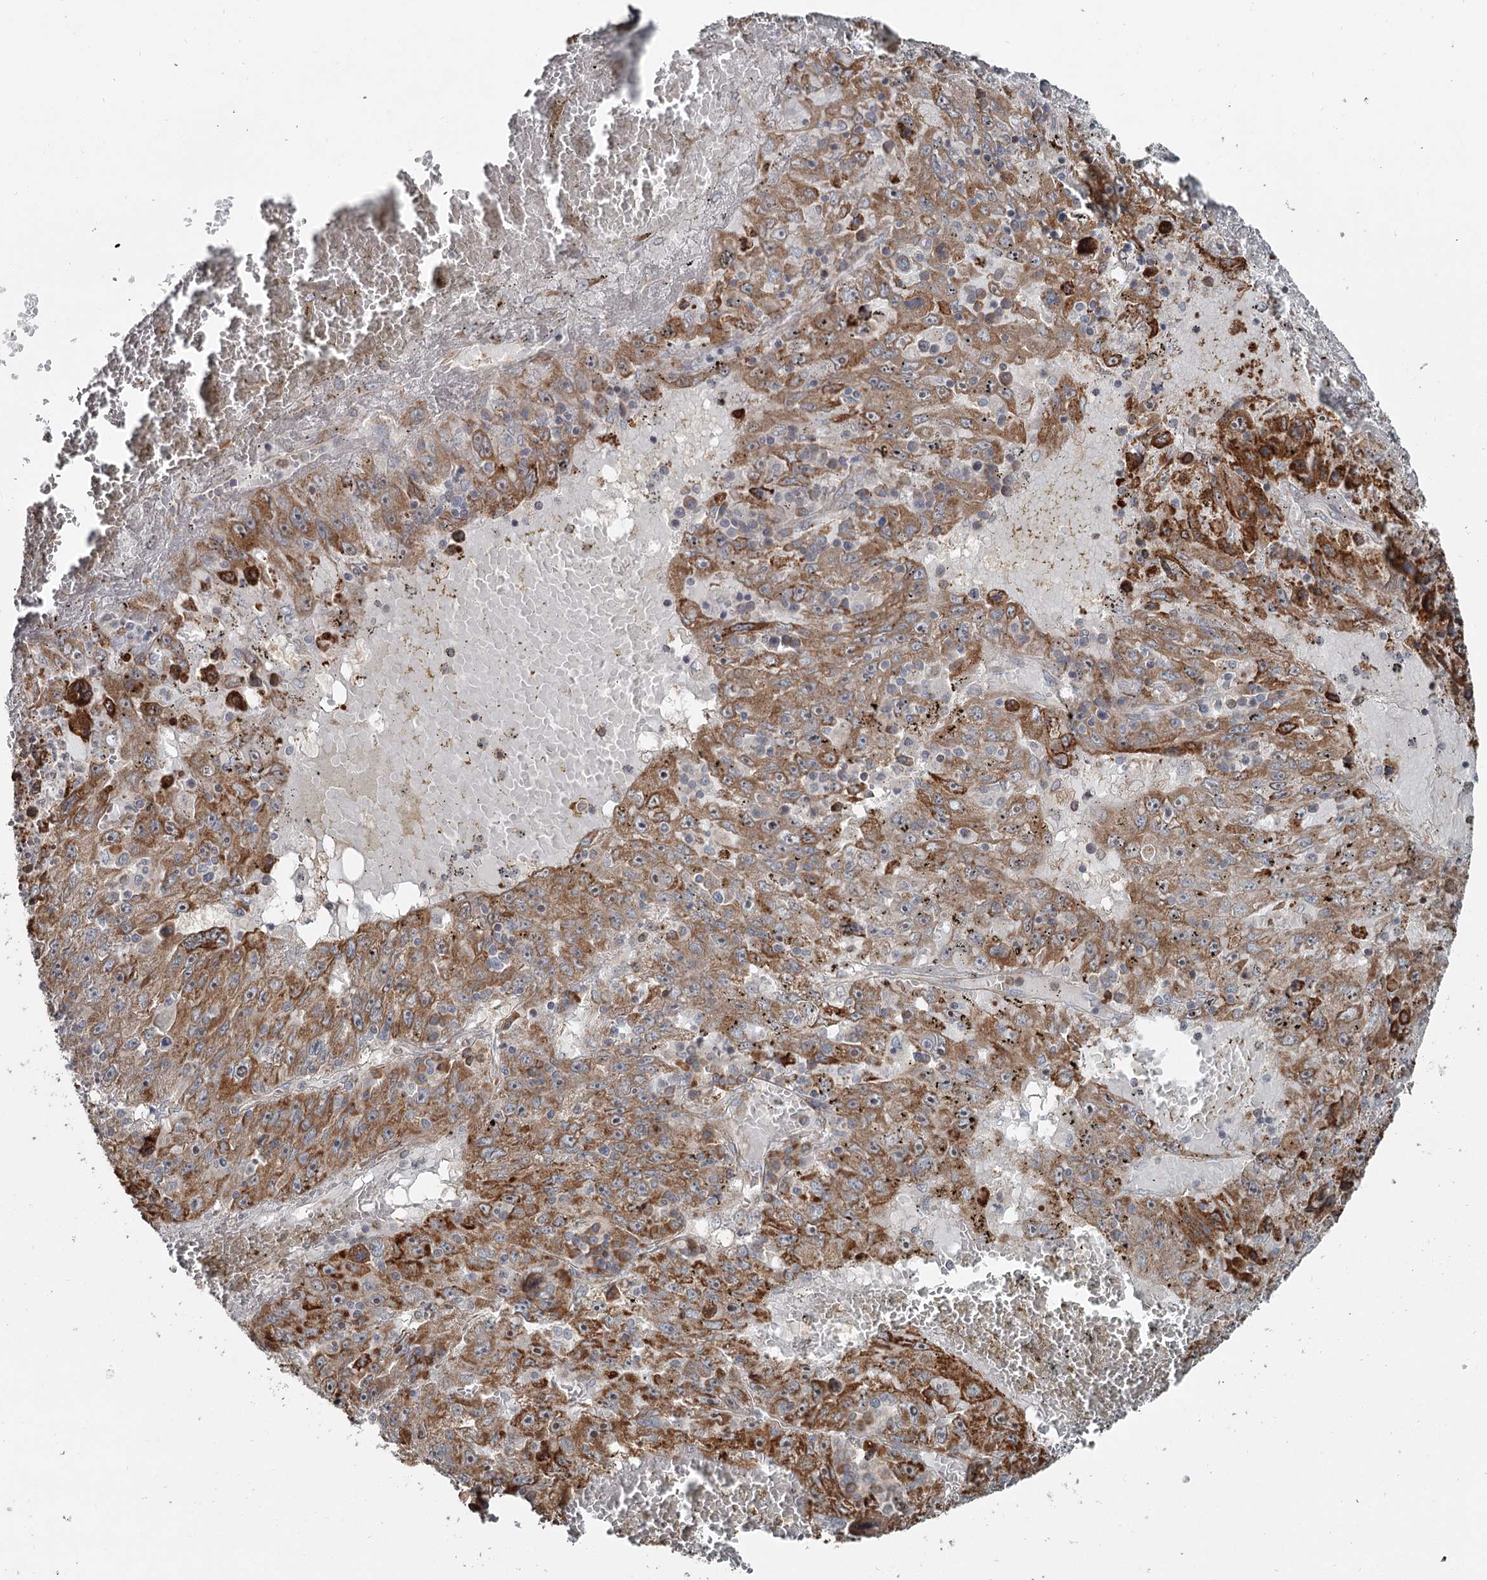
{"staining": {"intensity": "strong", "quantity": ">75%", "location": "cytoplasmic/membranous"}, "tissue": "liver cancer", "cell_type": "Tumor cells", "image_type": "cancer", "snomed": [{"axis": "morphology", "description": "Carcinoma, Hepatocellular, NOS"}, {"axis": "topography", "description": "Liver"}], "caption": "Liver cancer (hepatocellular carcinoma) stained for a protein exhibits strong cytoplasmic/membranous positivity in tumor cells.", "gene": "RASSF8", "patient": {"sex": "male", "age": 49}}